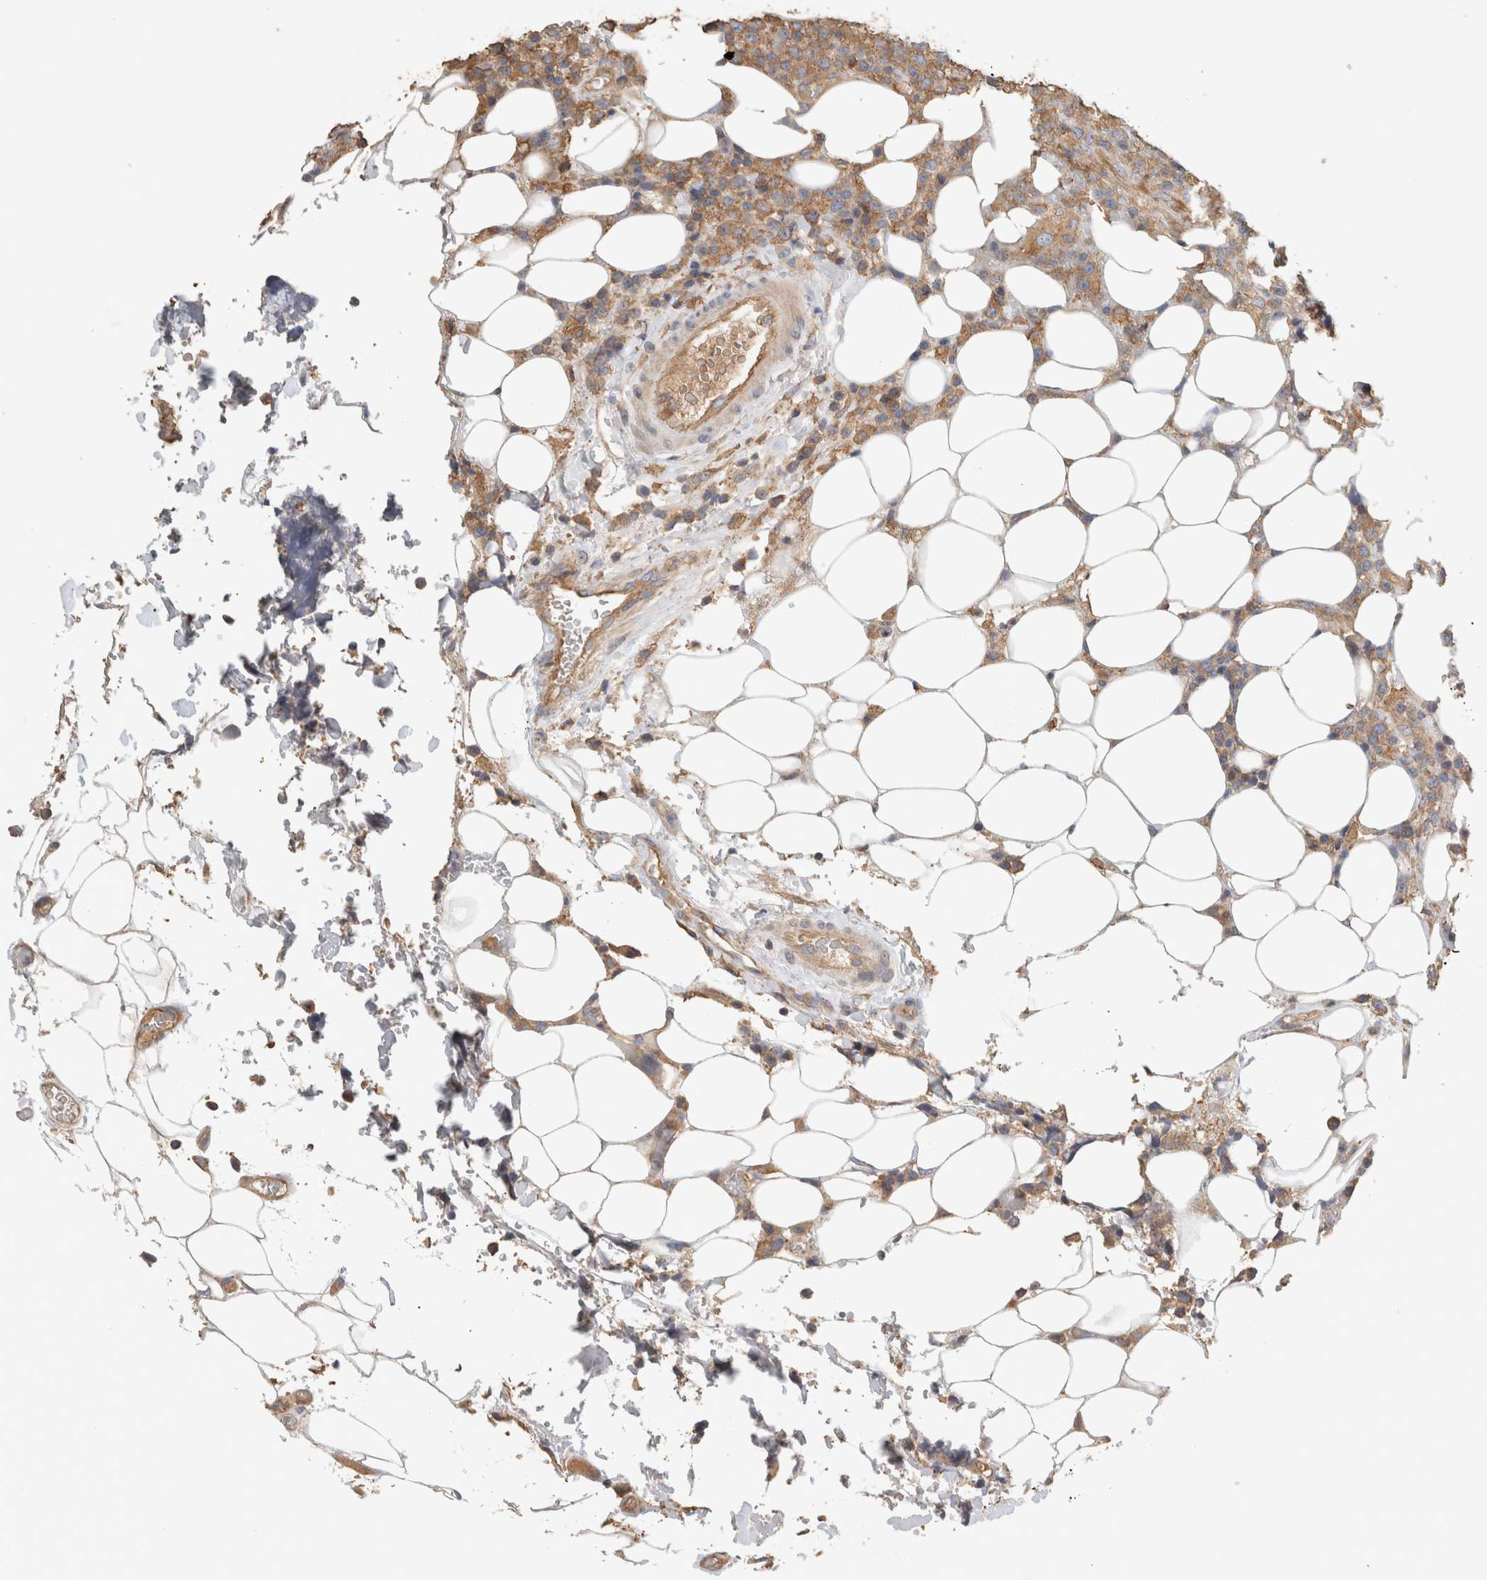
{"staining": {"intensity": "moderate", "quantity": ">75%", "location": "cytoplasmic/membranous"}, "tissue": "lymphoma", "cell_type": "Tumor cells", "image_type": "cancer", "snomed": [{"axis": "morphology", "description": "Malignant lymphoma, non-Hodgkin's type, High grade"}, {"axis": "topography", "description": "Lymph node"}], "caption": "DAB immunohistochemical staining of human high-grade malignant lymphoma, non-Hodgkin's type displays moderate cytoplasmic/membranous protein expression in approximately >75% of tumor cells.", "gene": "EIF4G3", "patient": {"sex": "male", "age": 13}}